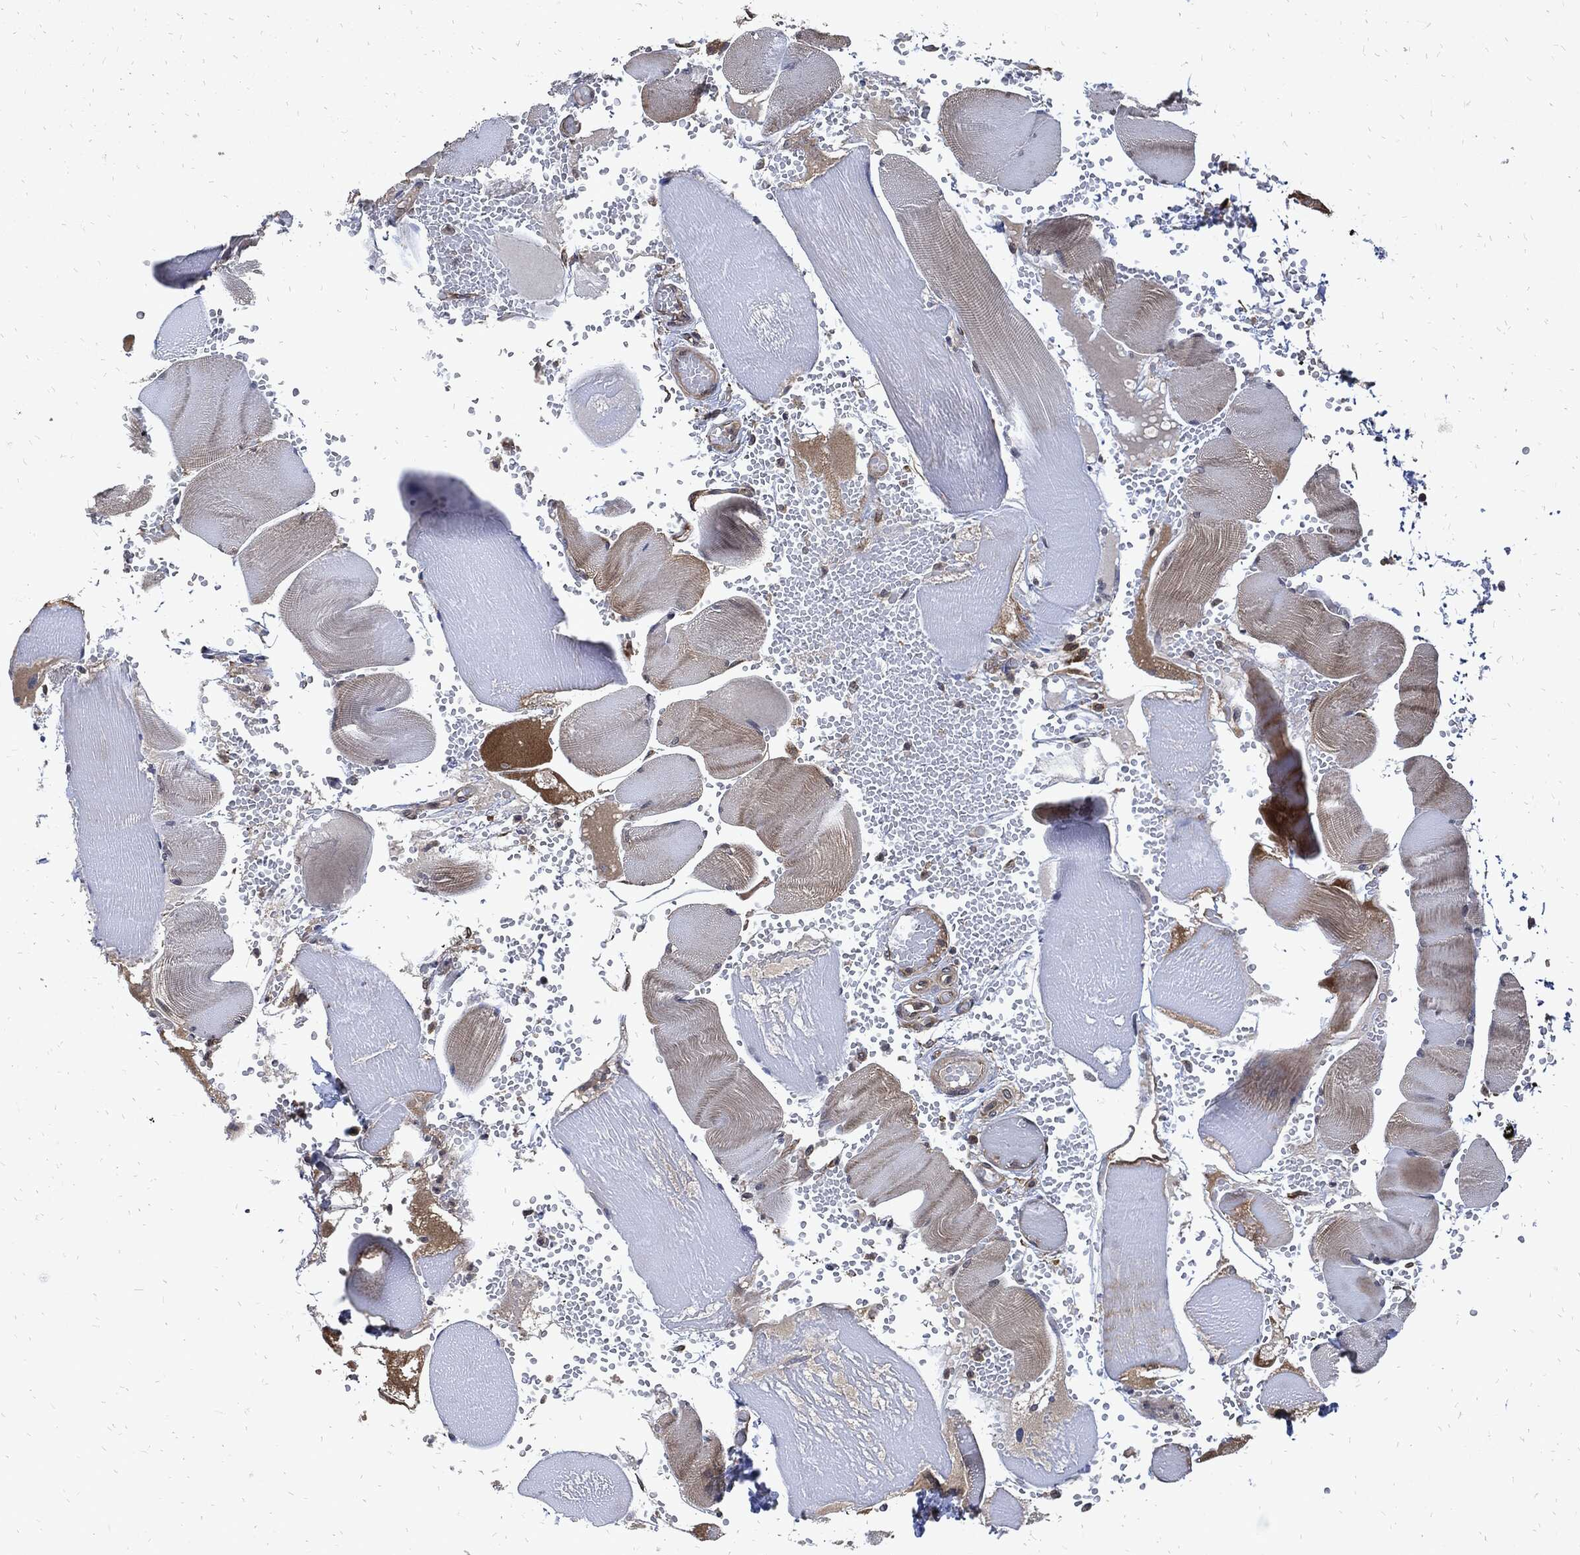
{"staining": {"intensity": "weak", "quantity": "<25%", "location": "cytoplasmic/membranous"}, "tissue": "skeletal muscle", "cell_type": "Myocytes", "image_type": "normal", "snomed": [{"axis": "morphology", "description": "Normal tissue, NOS"}, {"axis": "topography", "description": "Skeletal muscle"}], "caption": "Micrograph shows no protein positivity in myocytes of normal skeletal muscle.", "gene": "DCTN1", "patient": {"sex": "male", "age": 56}}